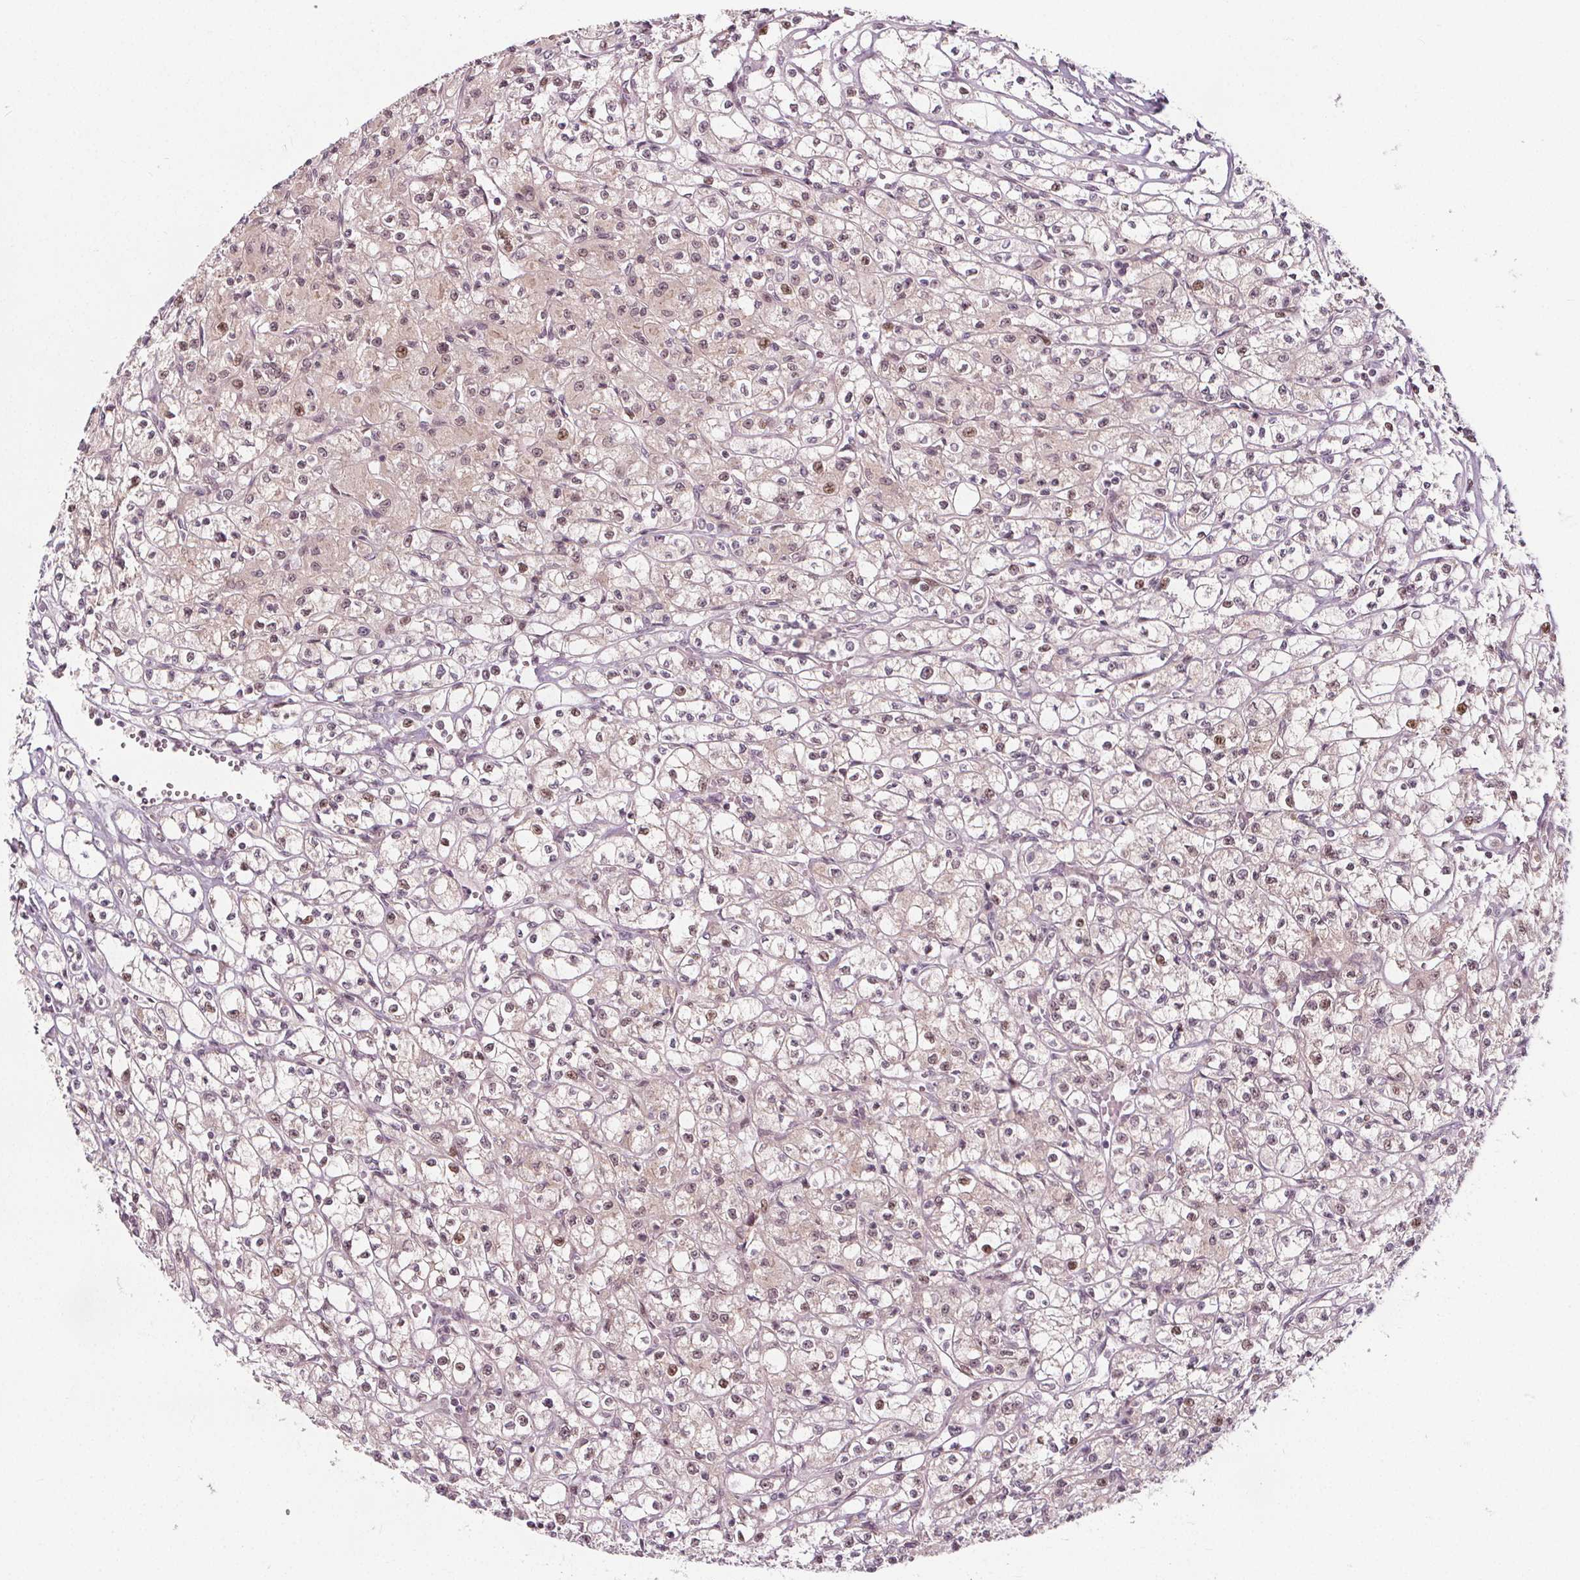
{"staining": {"intensity": "moderate", "quantity": "<25%", "location": "nuclear"}, "tissue": "renal cancer", "cell_type": "Tumor cells", "image_type": "cancer", "snomed": [{"axis": "morphology", "description": "Adenocarcinoma, NOS"}, {"axis": "topography", "description": "Kidney"}], "caption": "Renal cancer (adenocarcinoma) stained with DAB immunohistochemistry reveals low levels of moderate nuclear expression in about <25% of tumor cells.", "gene": "AKT1S1", "patient": {"sex": "female", "age": 70}}